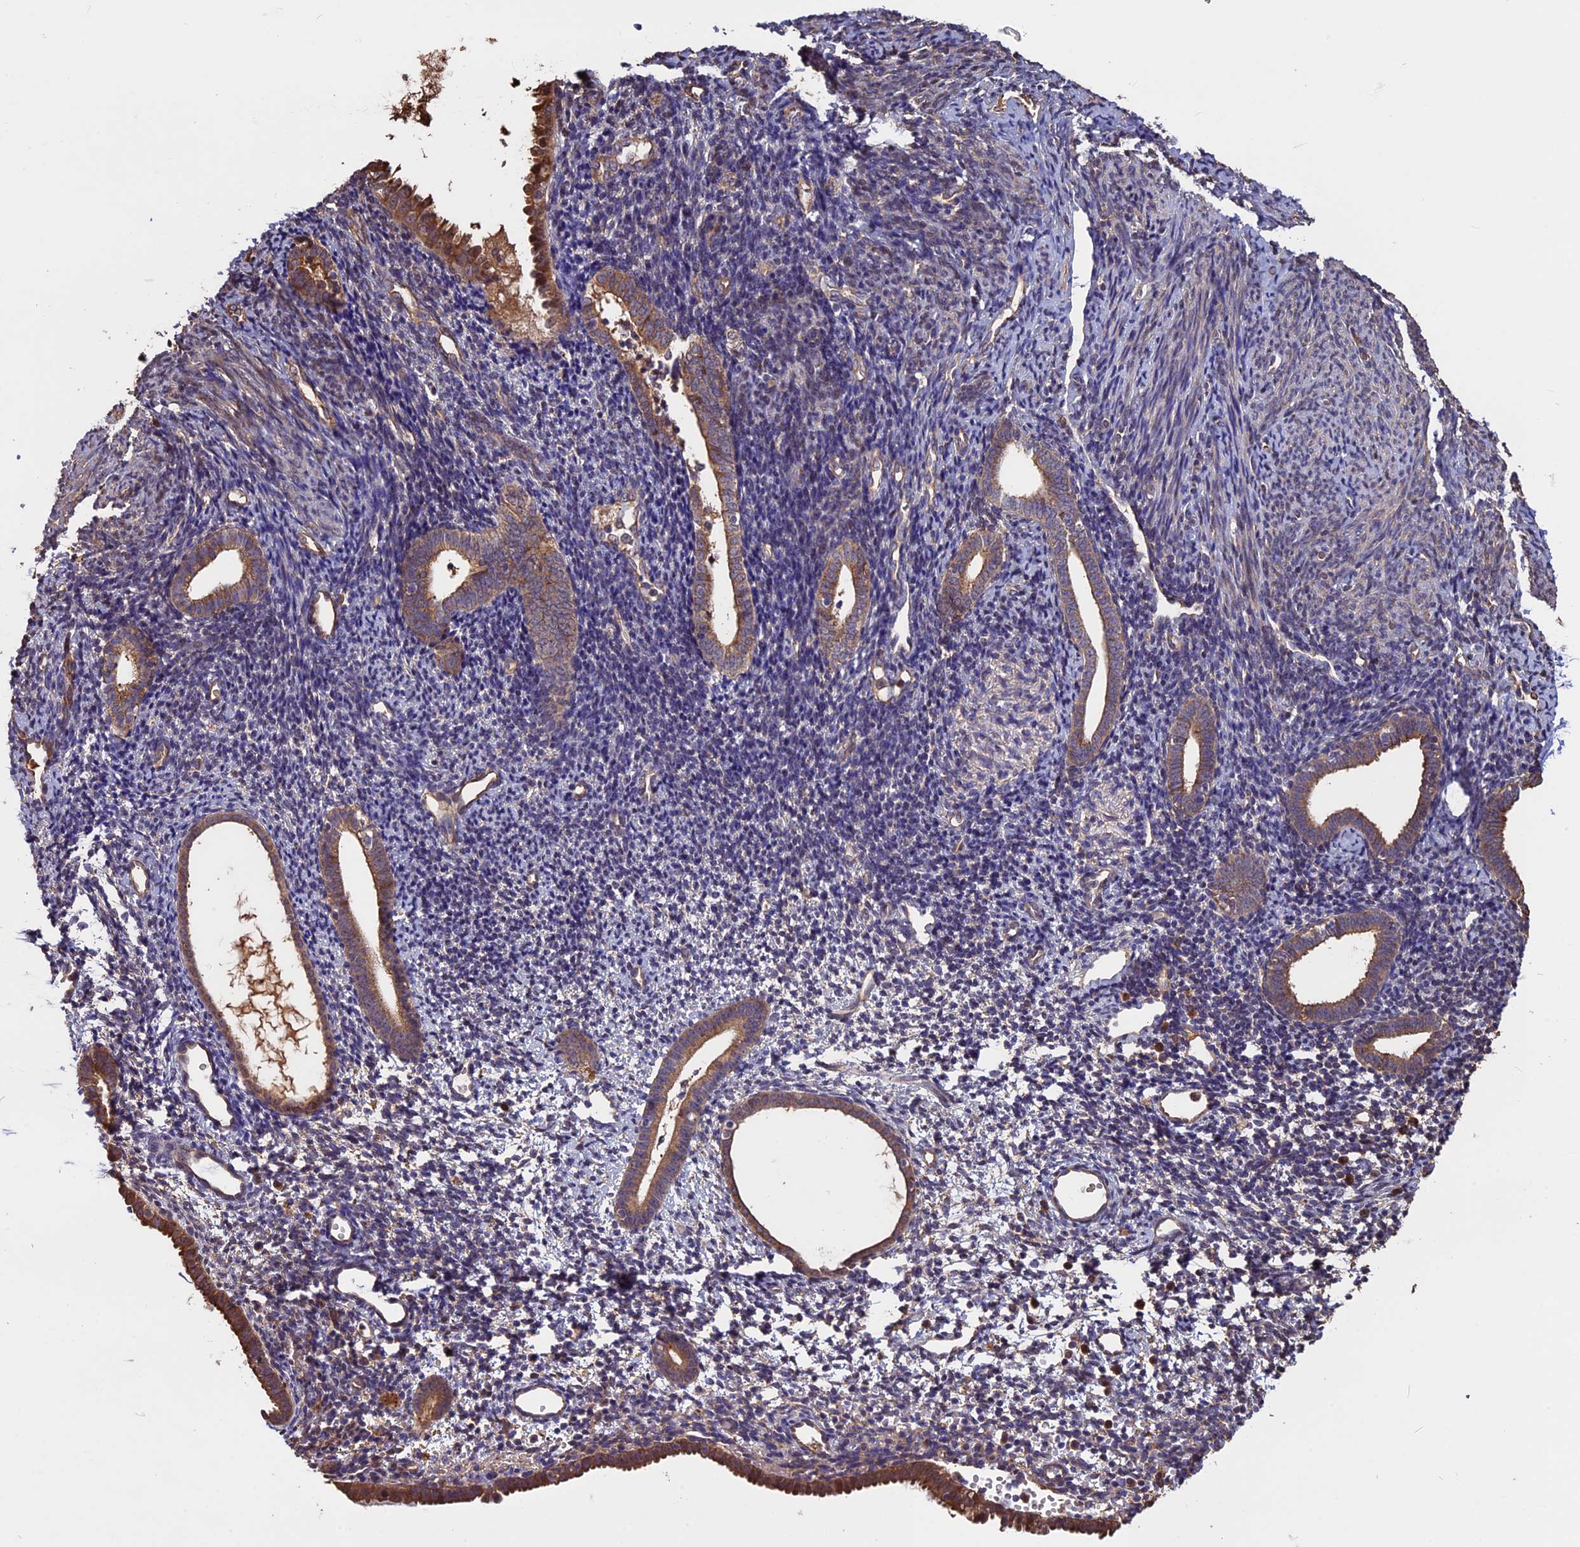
{"staining": {"intensity": "weak", "quantity": "<25%", "location": "cytoplasmic/membranous"}, "tissue": "endometrium", "cell_type": "Cells in endometrial stroma", "image_type": "normal", "snomed": [{"axis": "morphology", "description": "Normal tissue, NOS"}, {"axis": "topography", "description": "Endometrium"}], "caption": "The micrograph demonstrates no significant positivity in cells in endometrial stroma of endometrium.", "gene": "VWA3A", "patient": {"sex": "female", "age": 56}}